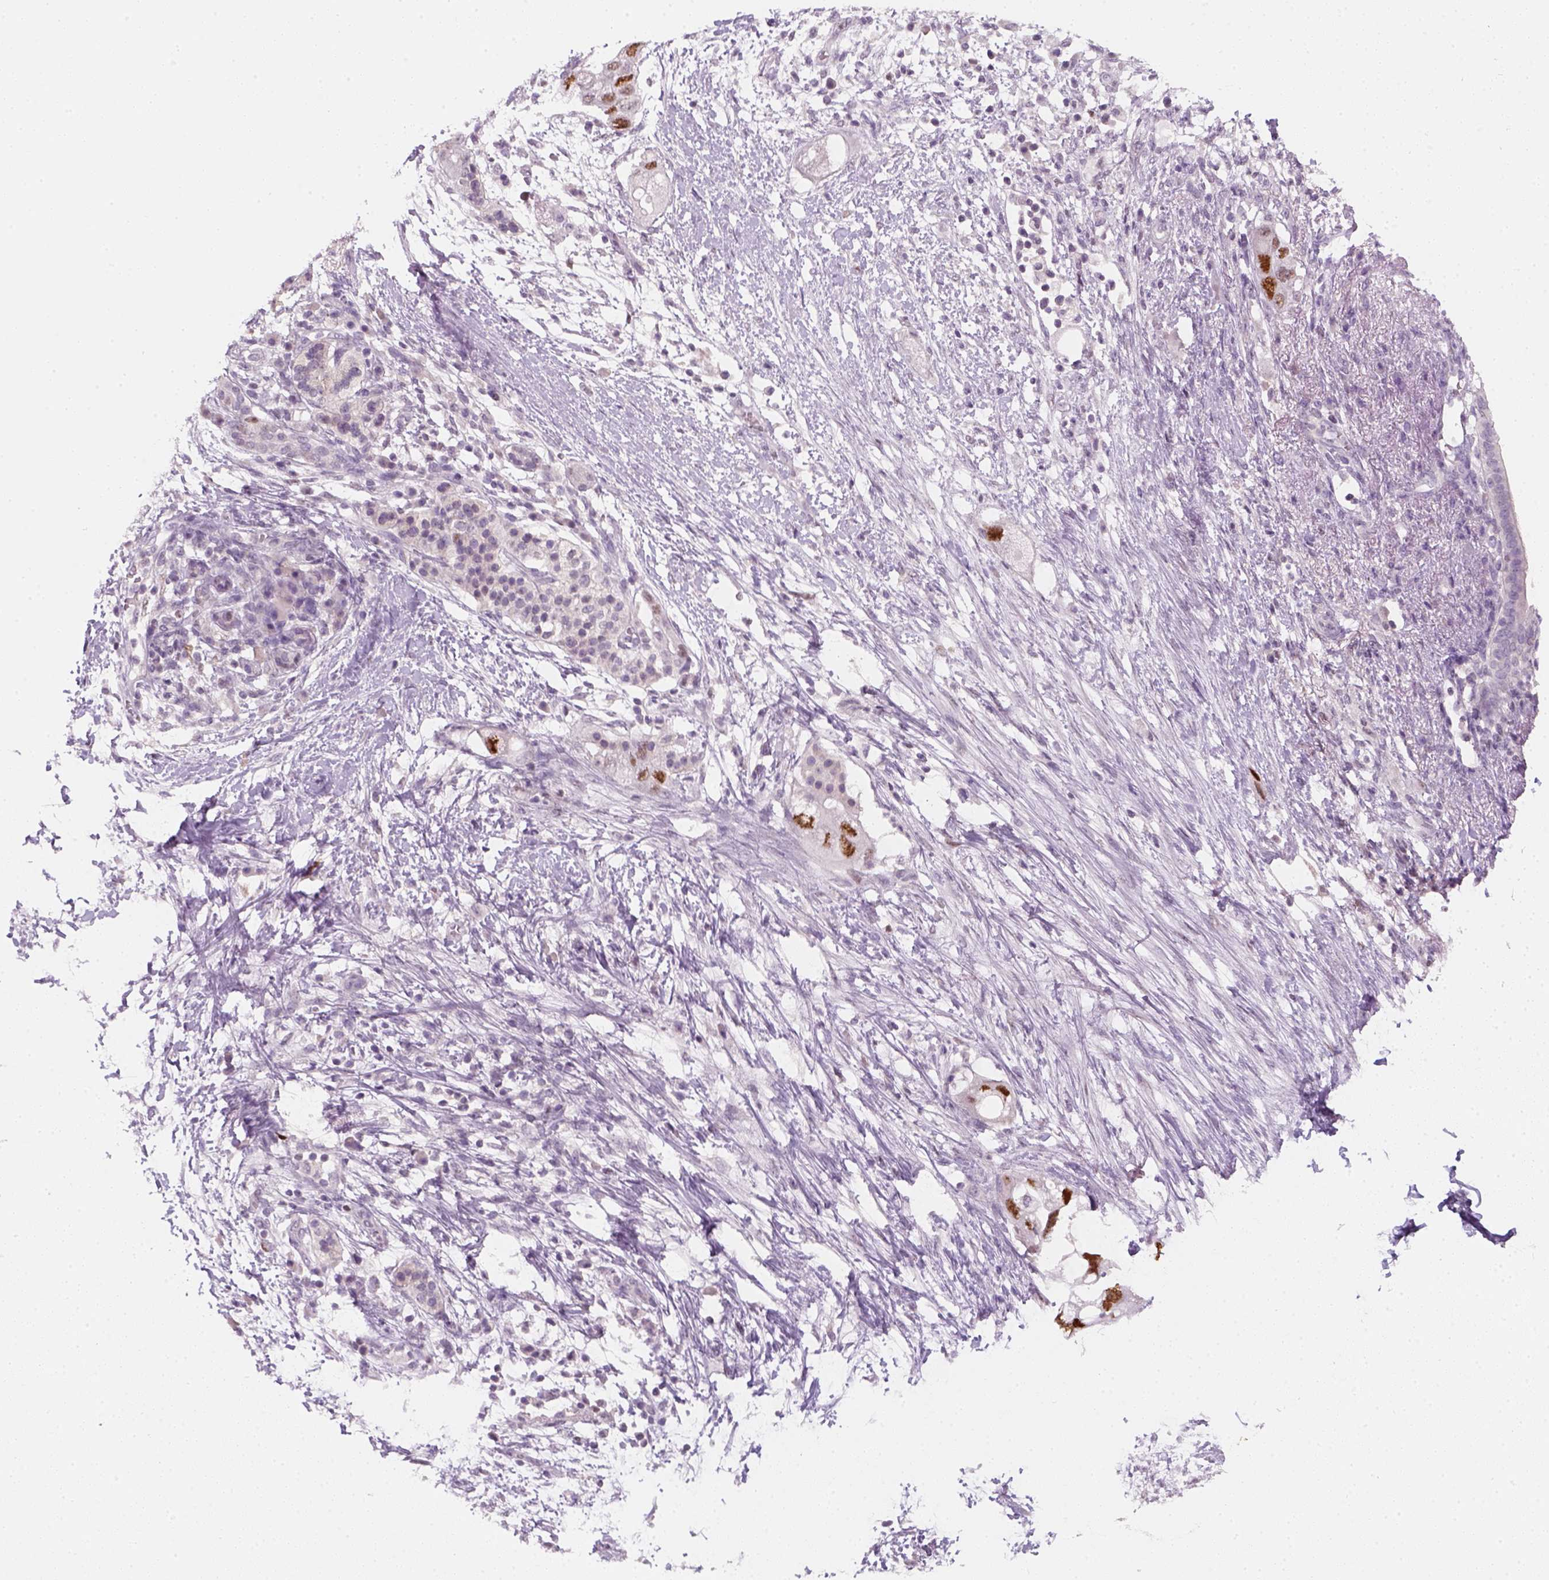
{"staining": {"intensity": "strong", "quantity": ">75%", "location": "nuclear"}, "tissue": "pancreatic cancer", "cell_type": "Tumor cells", "image_type": "cancer", "snomed": [{"axis": "morphology", "description": "Adenocarcinoma, NOS"}, {"axis": "topography", "description": "Pancreas"}], "caption": "High-magnification brightfield microscopy of pancreatic adenocarcinoma stained with DAB (brown) and counterstained with hematoxylin (blue). tumor cells exhibit strong nuclear staining is present in about>75% of cells.", "gene": "TP53", "patient": {"sex": "female", "age": 72}}